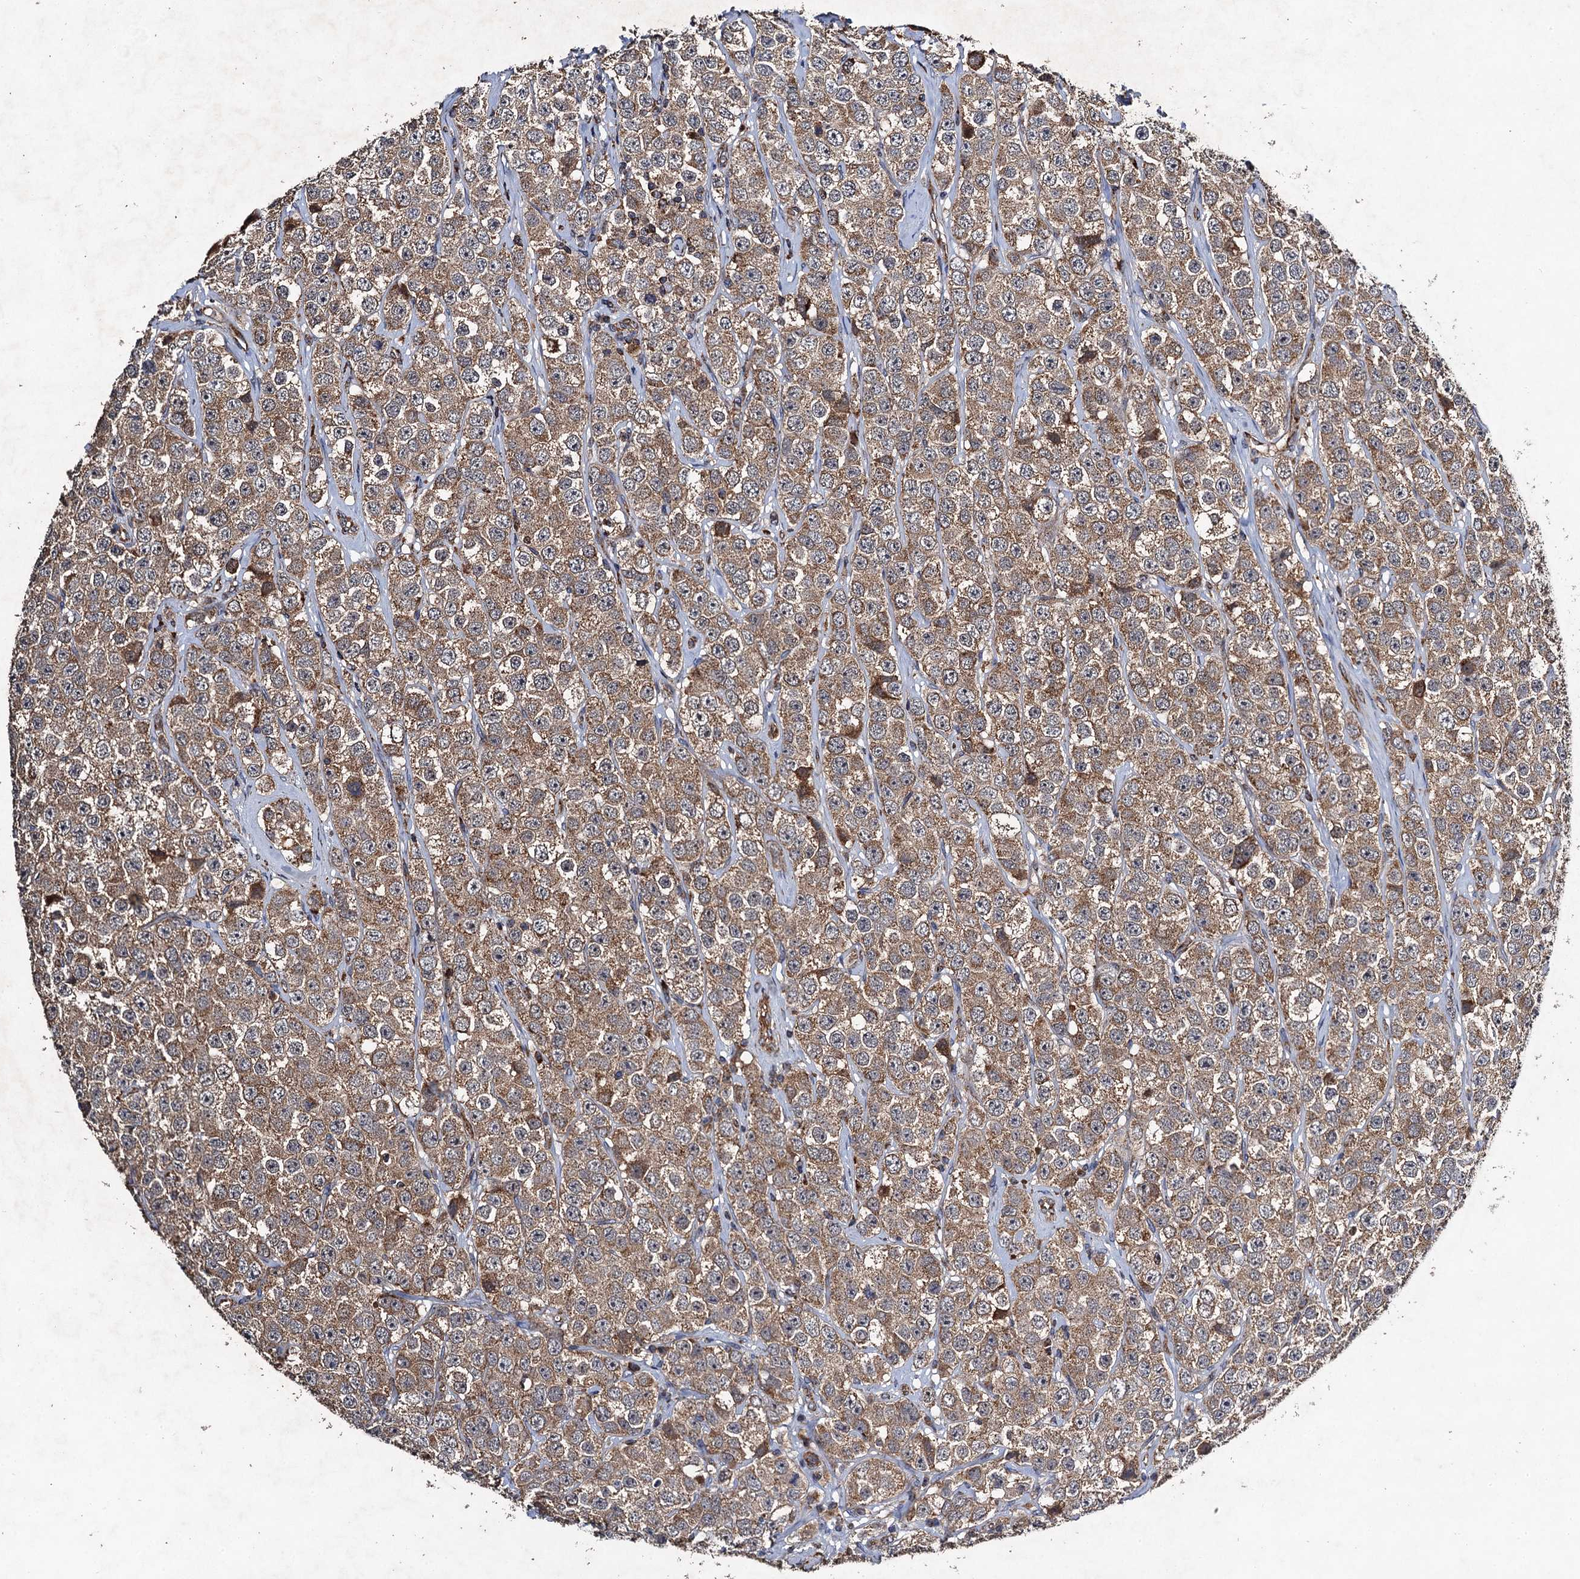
{"staining": {"intensity": "moderate", "quantity": ">75%", "location": "cytoplasmic/membranous"}, "tissue": "testis cancer", "cell_type": "Tumor cells", "image_type": "cancer", "snomed": [{"axis": "morphology", "description": "Seminoma, NOS"}, {"axis": "topography", "description": "Testis"}], "caption": "This histopathology image reveals immunohistochemistry staining of human seminoma (testis), with medium moderate cytoplasmic/membranous positivity in about >75% of tumor cells.", "gene": "NDUFA13", "patient": {"sex": "male", "age": 28}}